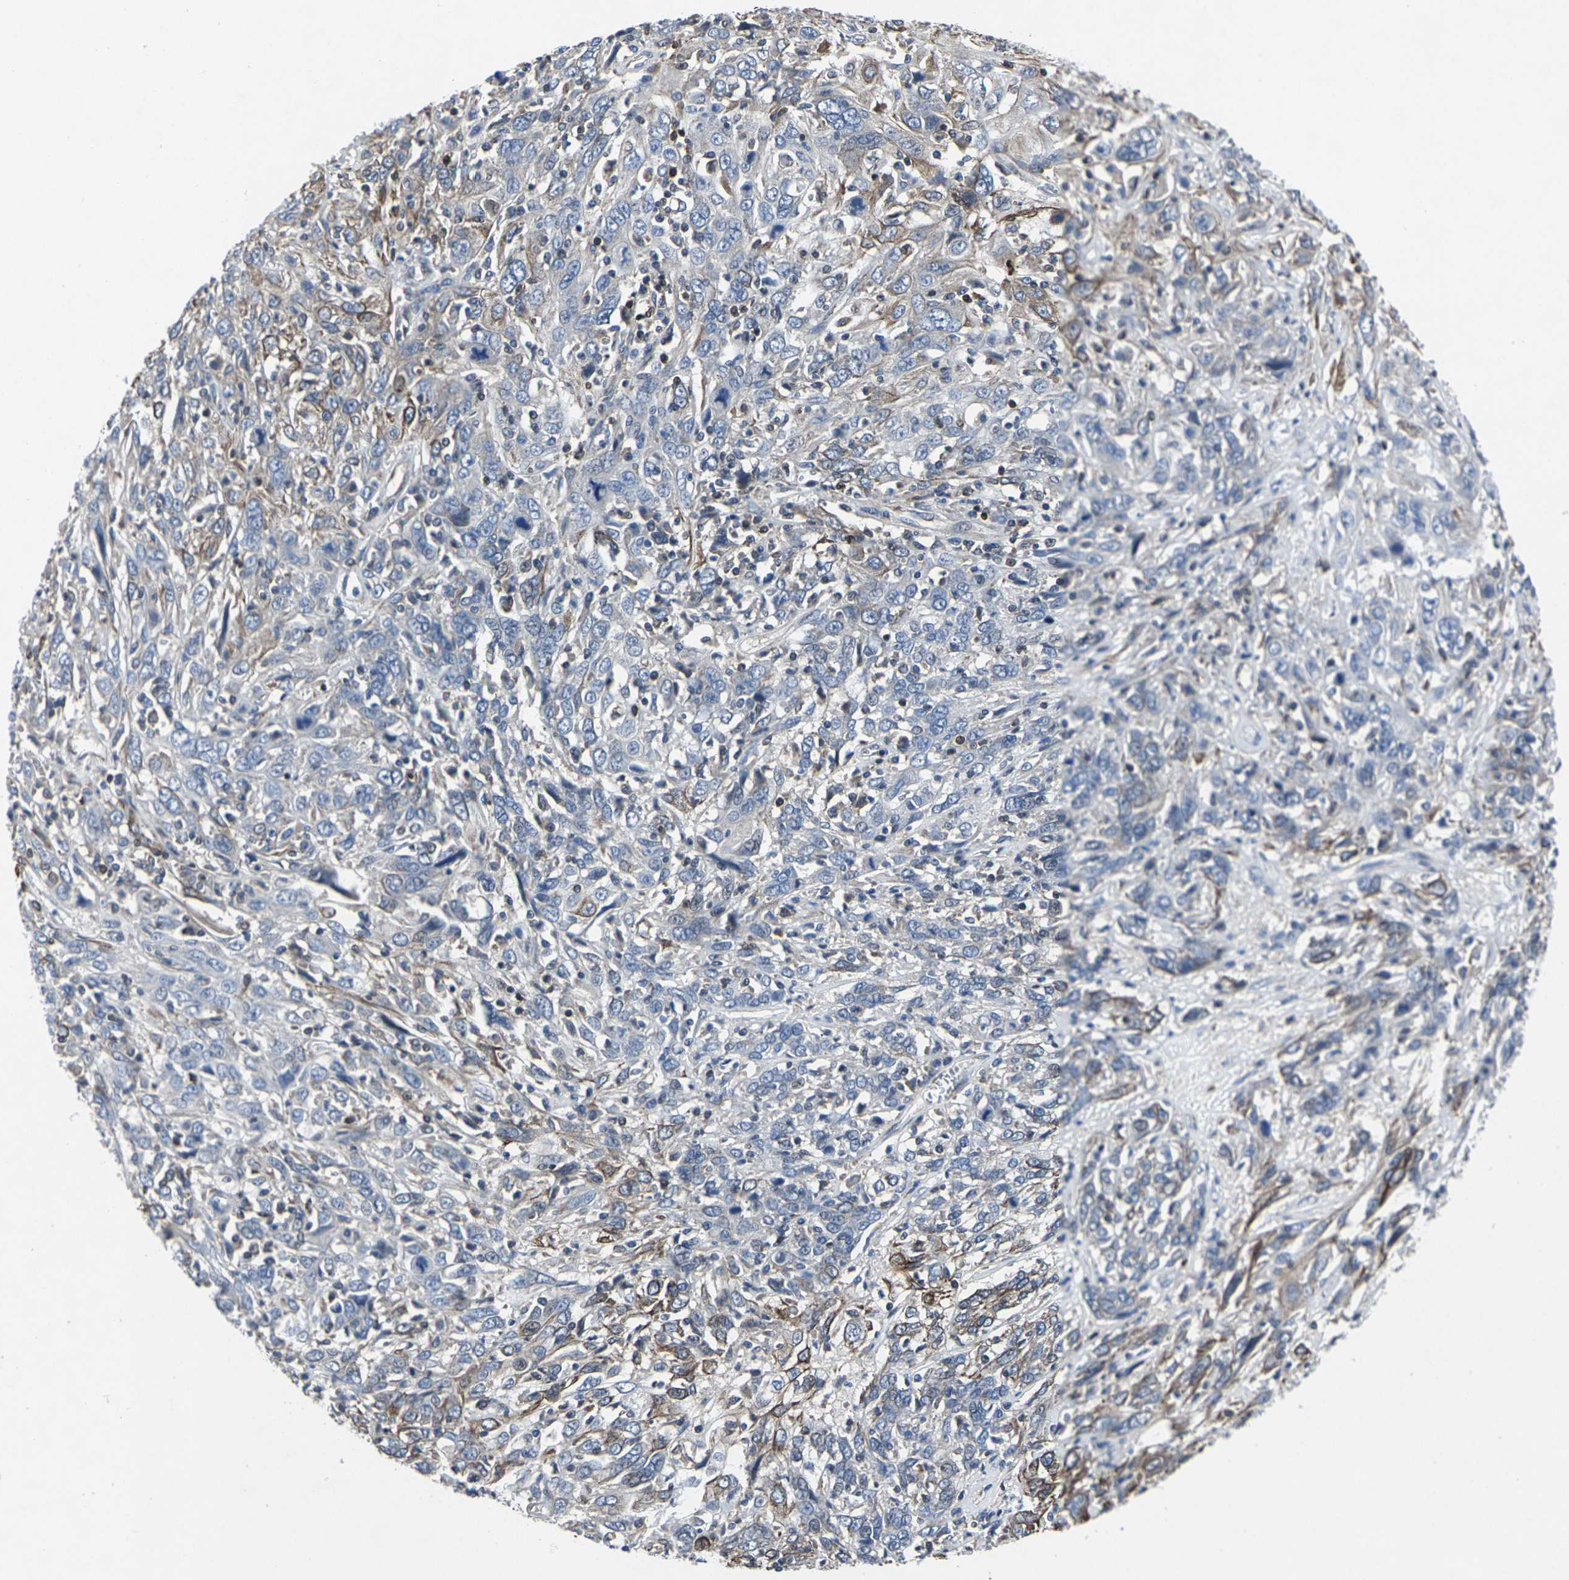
{"staining": {"intensity": "moderate", "quantity": "25%-75%", "location": "cytoplasmic/membranous"}, "tissue": "cervical cancer", "cell_type": "Tumor cells", "image_type": "cancer", "snomed": [{"axis": "morphology", "description": "Squamous cell carcinoma, NOS"}, {"axis": "topography", "description": "Cervix"}], "caption": "High-power microscopy captured an immunohistochemistry image of cervical squamous cell carcinoma, revealing moderate cytoplasmic/membranous positivity in about 25%-75% of tumor cells. The staining was performed using DAB (3,3'-diaminobenzidine) to visualize the protein expression in brown, while the nuclei were stained in blue with hematoxylin (Magnification: 20x).", "gene": "STAT4", "patient": {"sex": "female", "age": 46}}